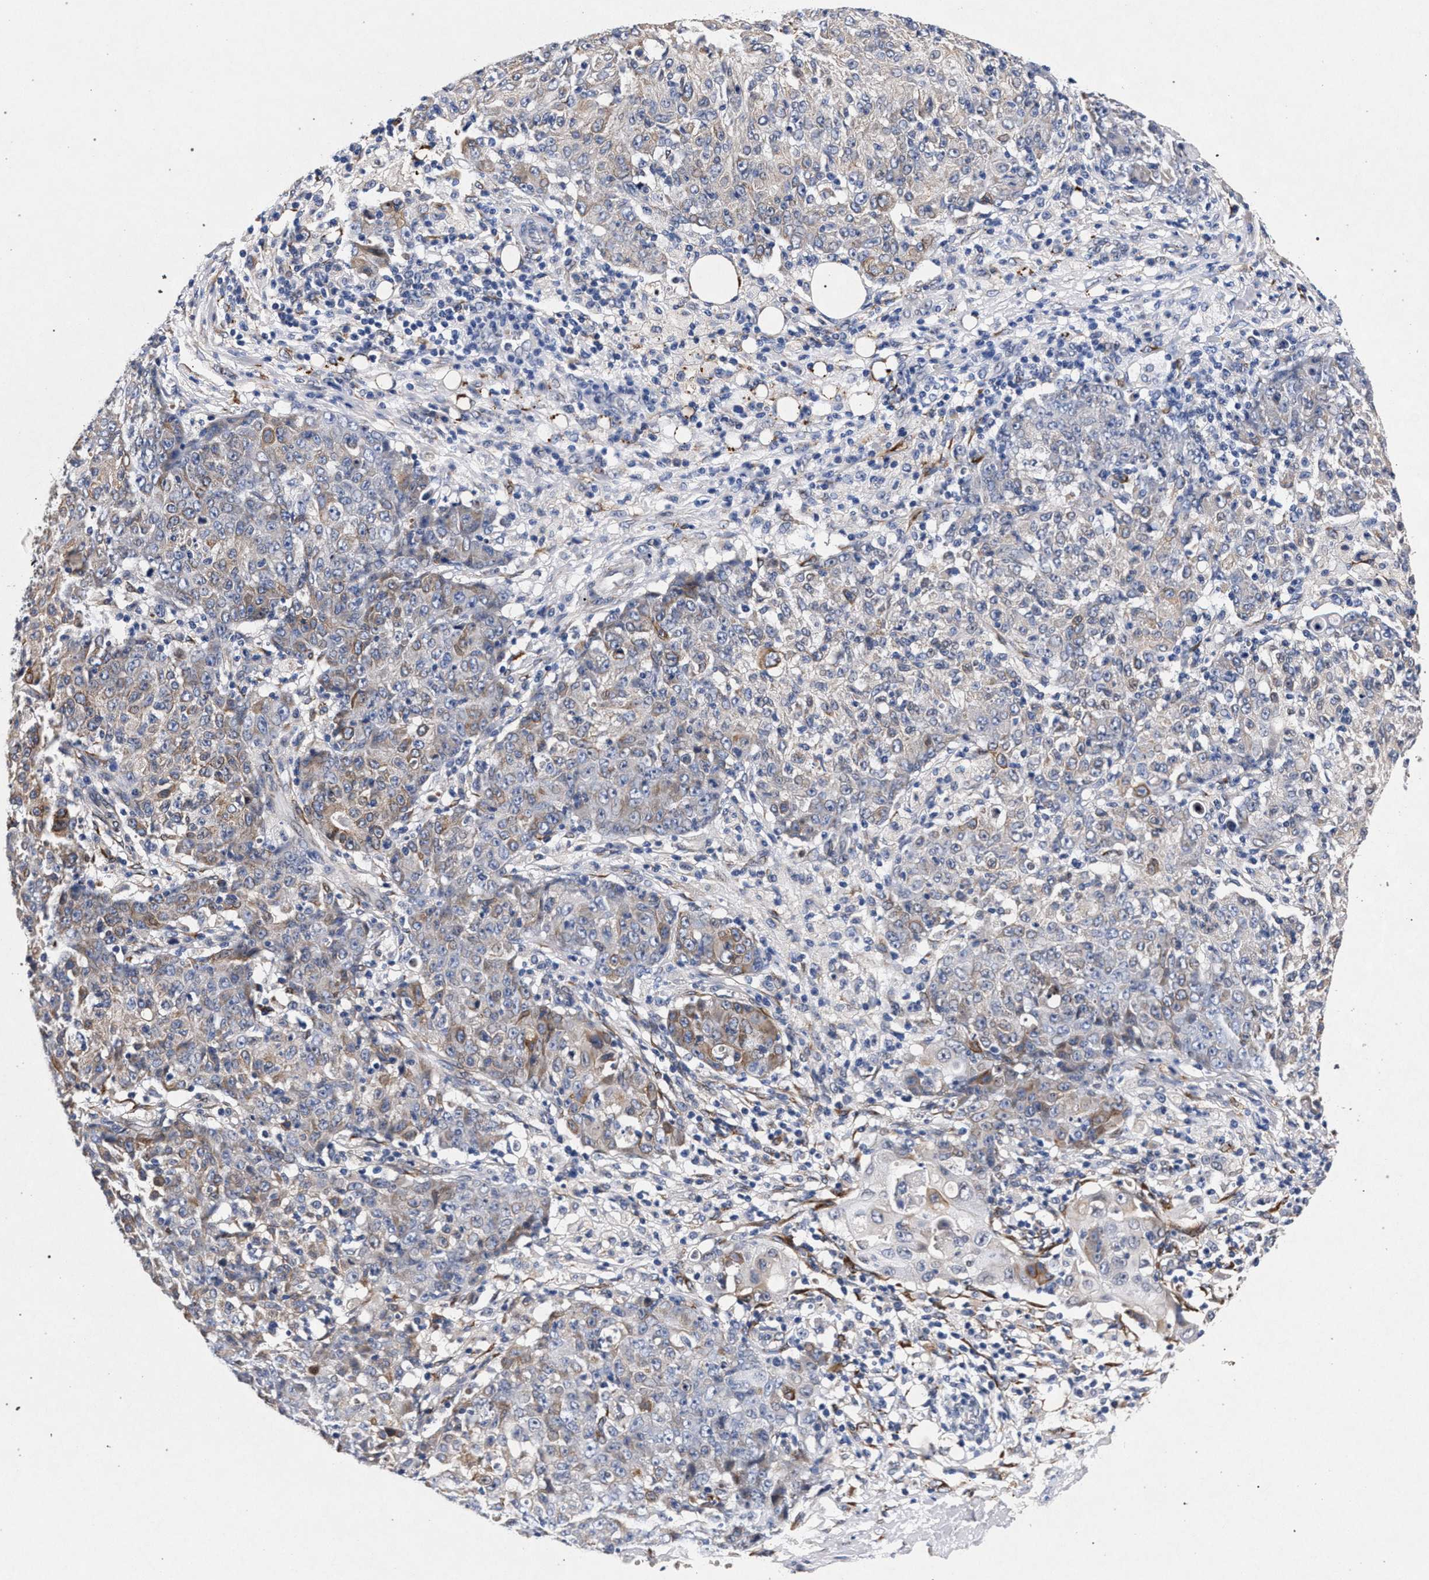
{"staining": {"intensity": "weak", "quantity": "<25%", "location": "cytoplasmic/membranous"}, "tissue": "ovarian cancer", "cell_type": "Tumor cells", "image_type": "cancer", "snomed": [{"axis": "morphology", "description": "Carcinoma, endometroid"}, {"axis": "topography", "description": "Ovary"}], "caption": "Micrograph shows no significant protein expression in tumor cells of ovarian cancer (endometroid carcinoma).", "gene": "NEK7", "patient": {"sex": "female", "age": 42}}